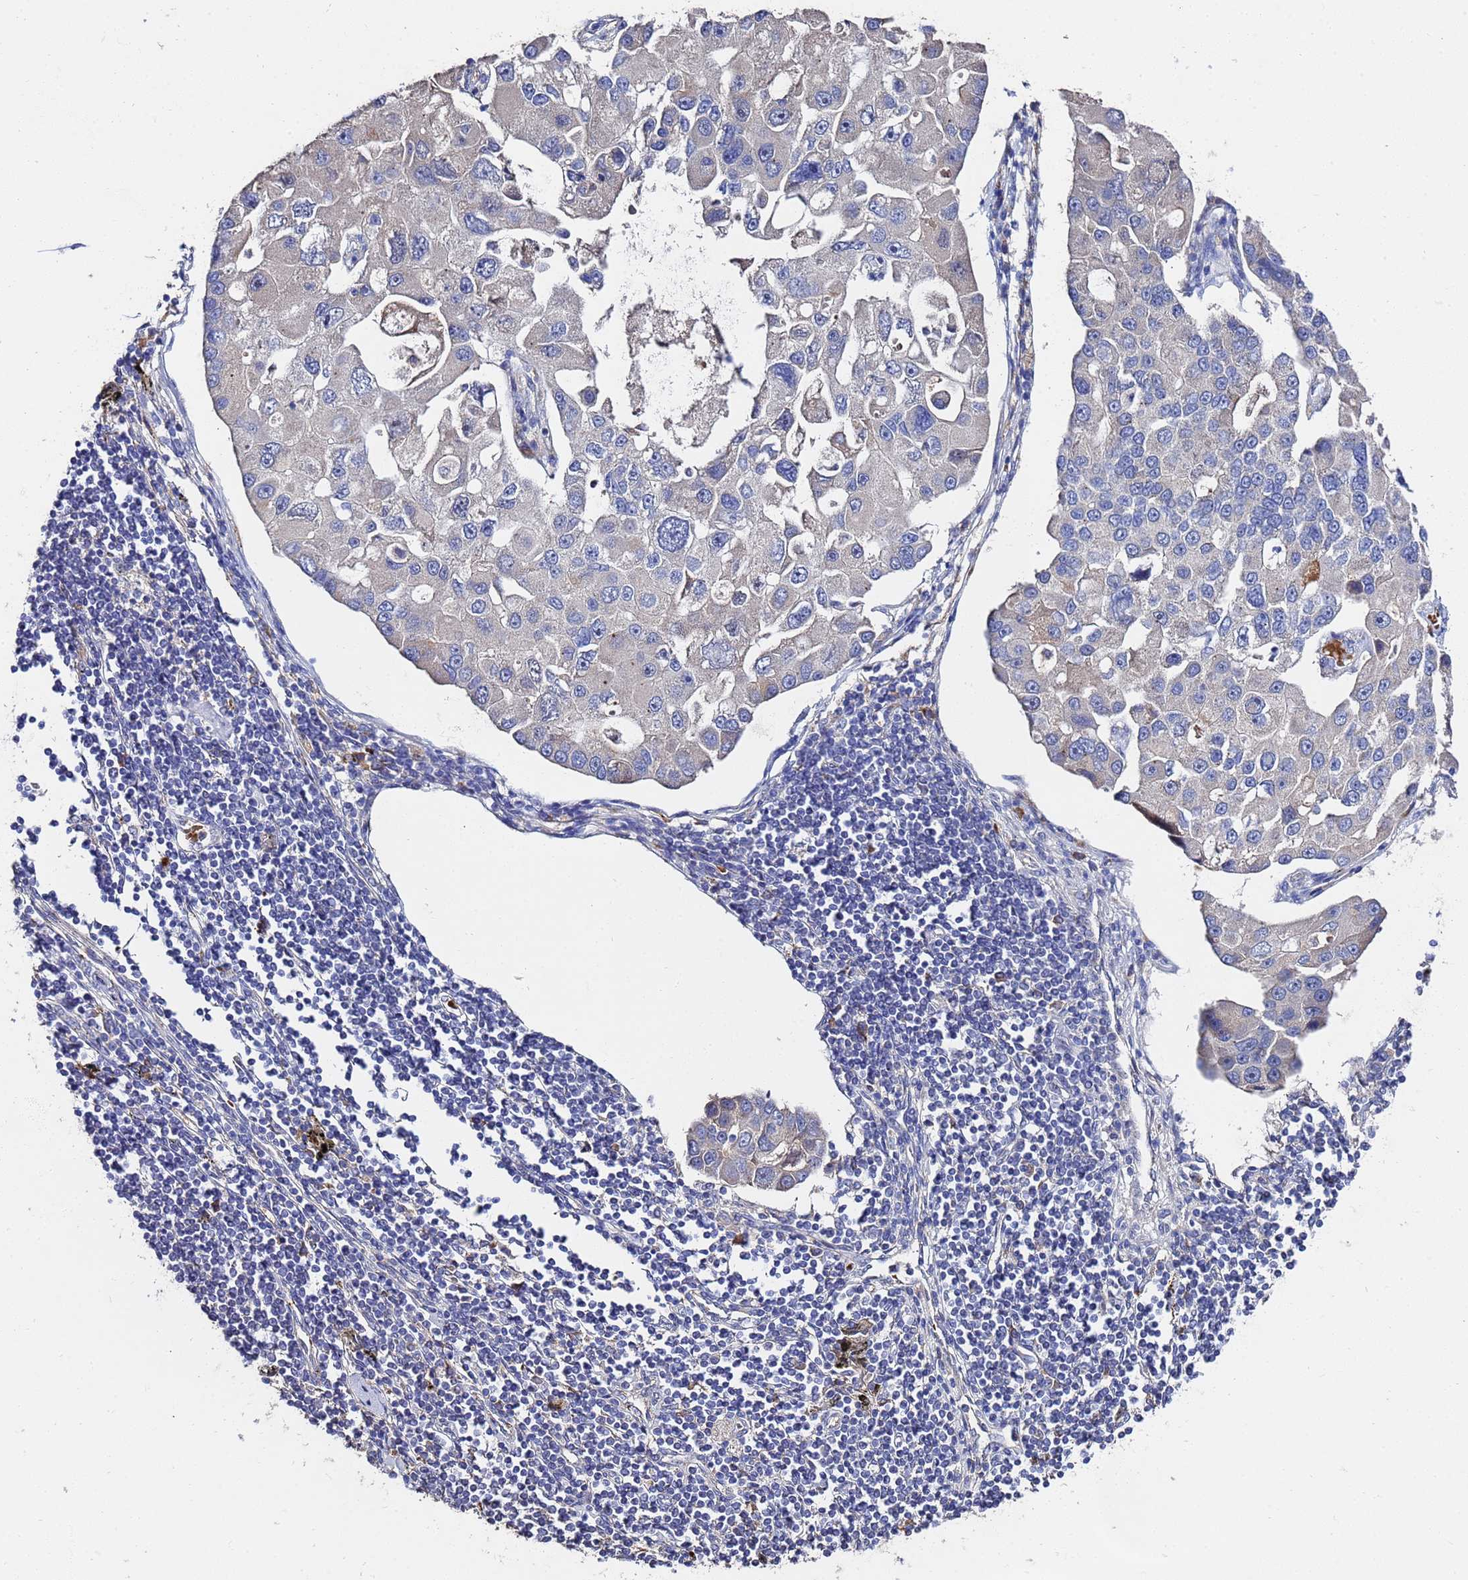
{"staining": {"intensity": "weak", "quantity": "<25%", "location": "cytoplasmic/membranous"}, "tissue": "lung cancer", "cell_type": "Tumor cells", "image_type": "cancer", "snomed": [{"axis": "morphology", "description": "Adenocarcinoma, NOS"}, {"axis": "topography", "description": "Lung"}], "caption": "Immunohistochemistry (IHC) of adenocarcinoma (lung) shows no positivity in tumor cells.", "gene": "TCP10L", "patient": {"sex": "female", "age": 54}}